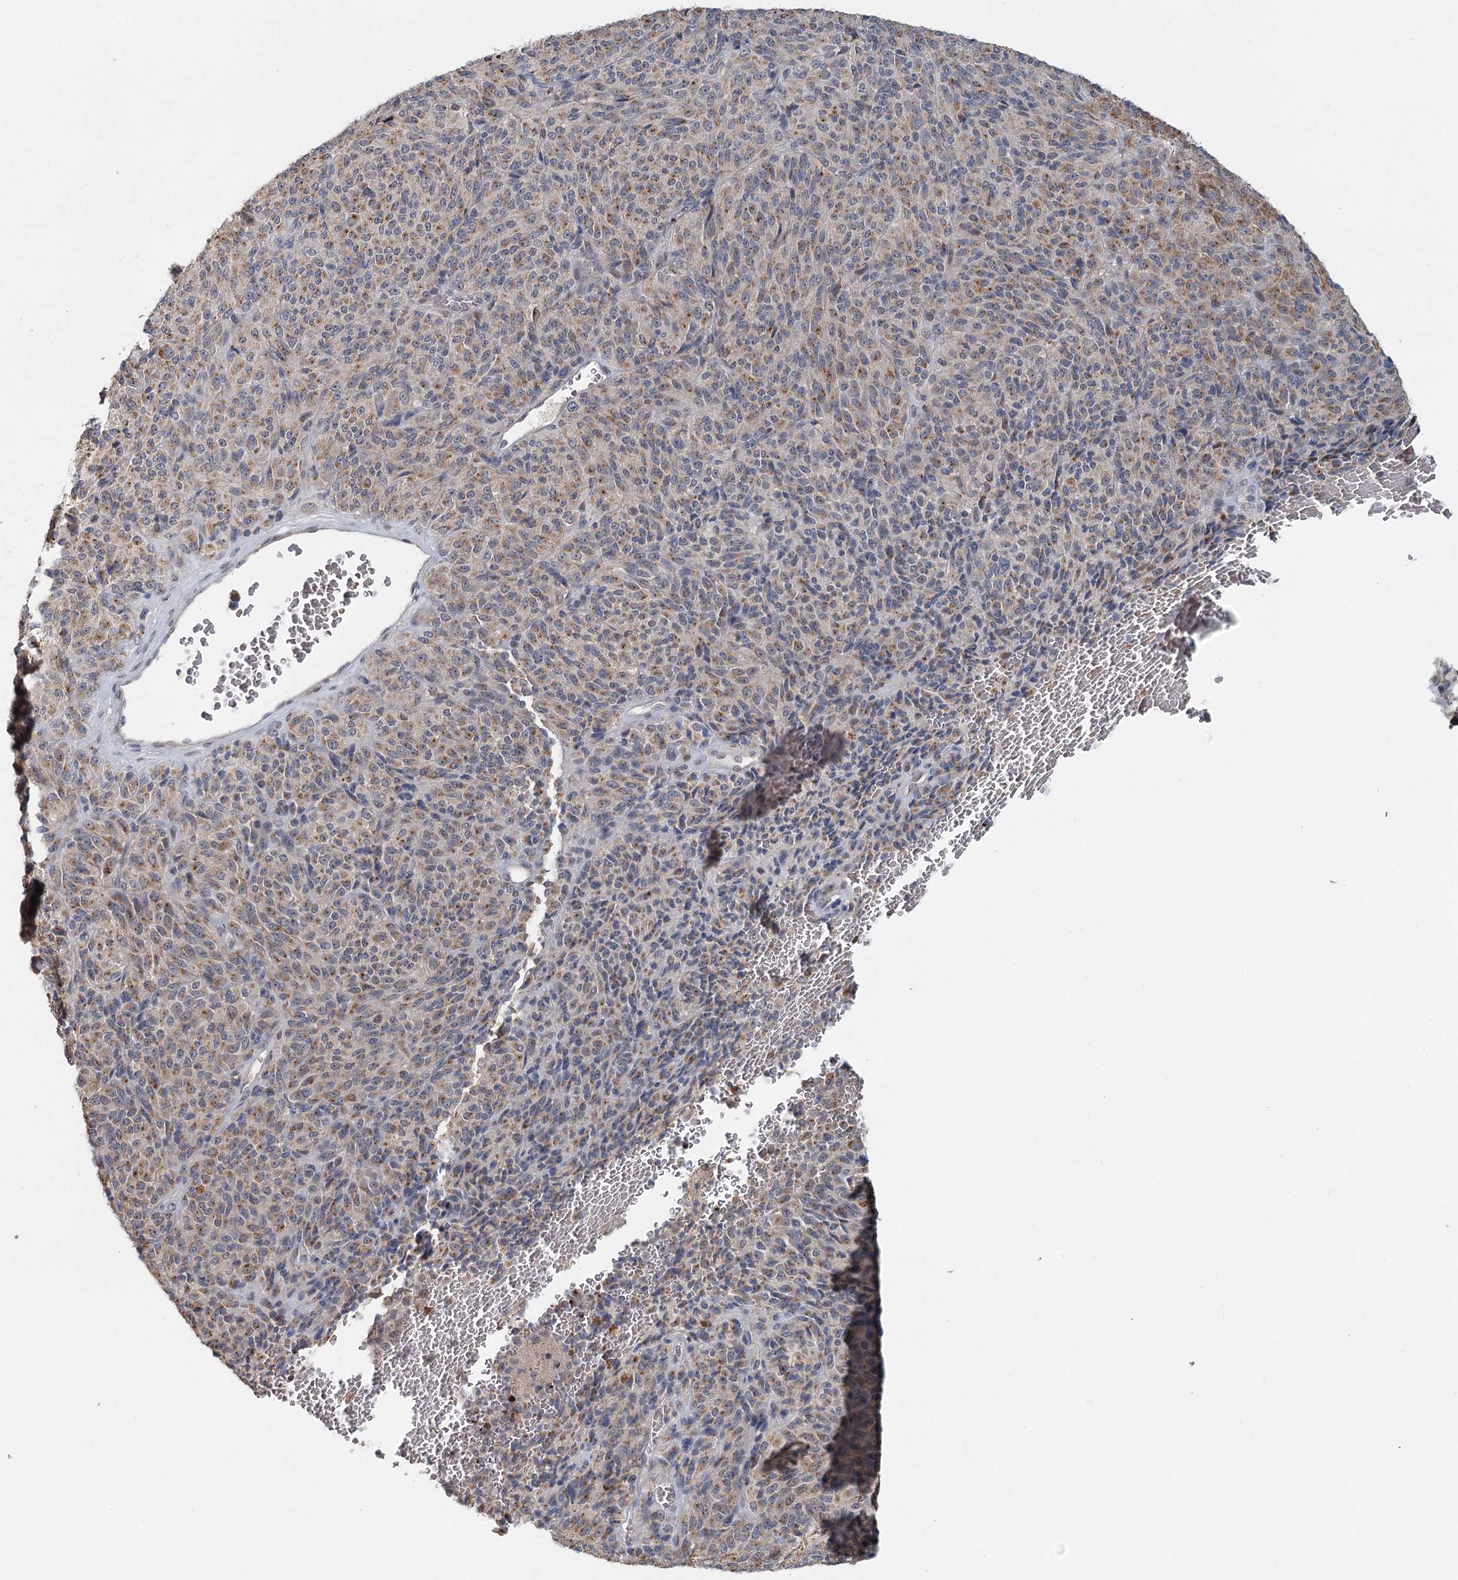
{"staining": {"intensity": "moderate", "quantity": ">75%", "location": "cytoplasmic/membranous"}, "tissue": "melanoma", "cell_type": "Tumor cells", "image_type": "cancer", "snomed": [{"axis": "morphology", "description": "Malignant melanoma, Metastatic site"}, {"axis": "topography", "description": "Brain"}], "caption": "About >75% of tumor cells in malignant melanoma (metastatic site) show moderate cytoplasmic/membranous protein expression as visualized by brown immunohistochemical staining.", "gene": "ADK", "patient": {"sex": "female", "age": 56}}